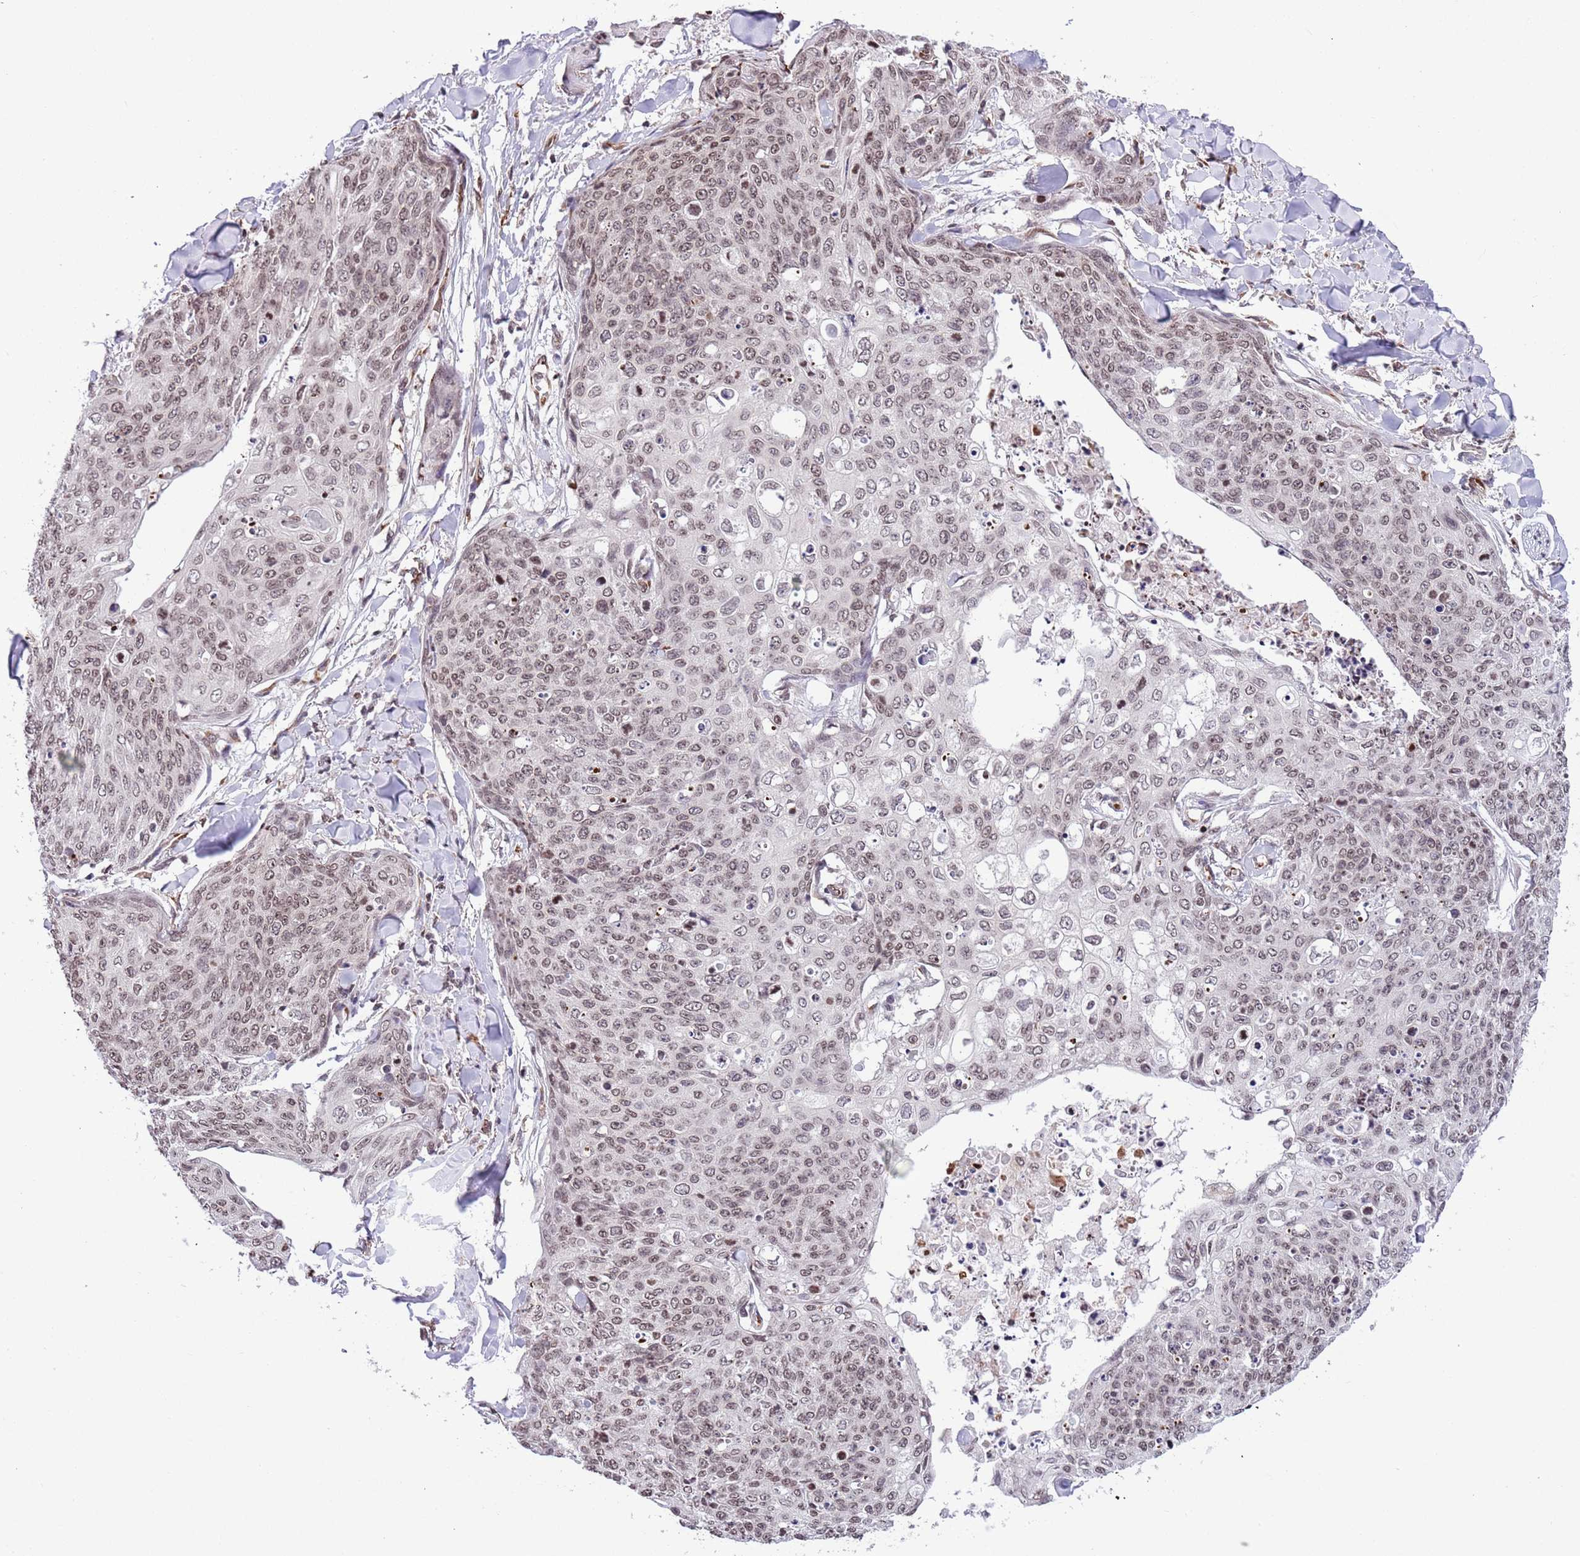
{"staining": {"intensity": "moderate", "quantity": ">75%", "location": "nuclear"}, "tissue": "skin cancer", "cell_type": "Tumor cells", "image_type": "cancer", "snomed": [{"axis": "morphology", "description": "Squamous cell carcinoma, NOS"}, {"axis": "topography", "description": "Skin"}, {"axis": "topography", "description": "Vulva"}], "caption": "Moderate nuclear staining for a protein is identified in approximately >75% of tumor cells of skin cancer using immunohistochemistry.", "gene": "NRIP1", "patient": {"sex": "female", "age": 85}}